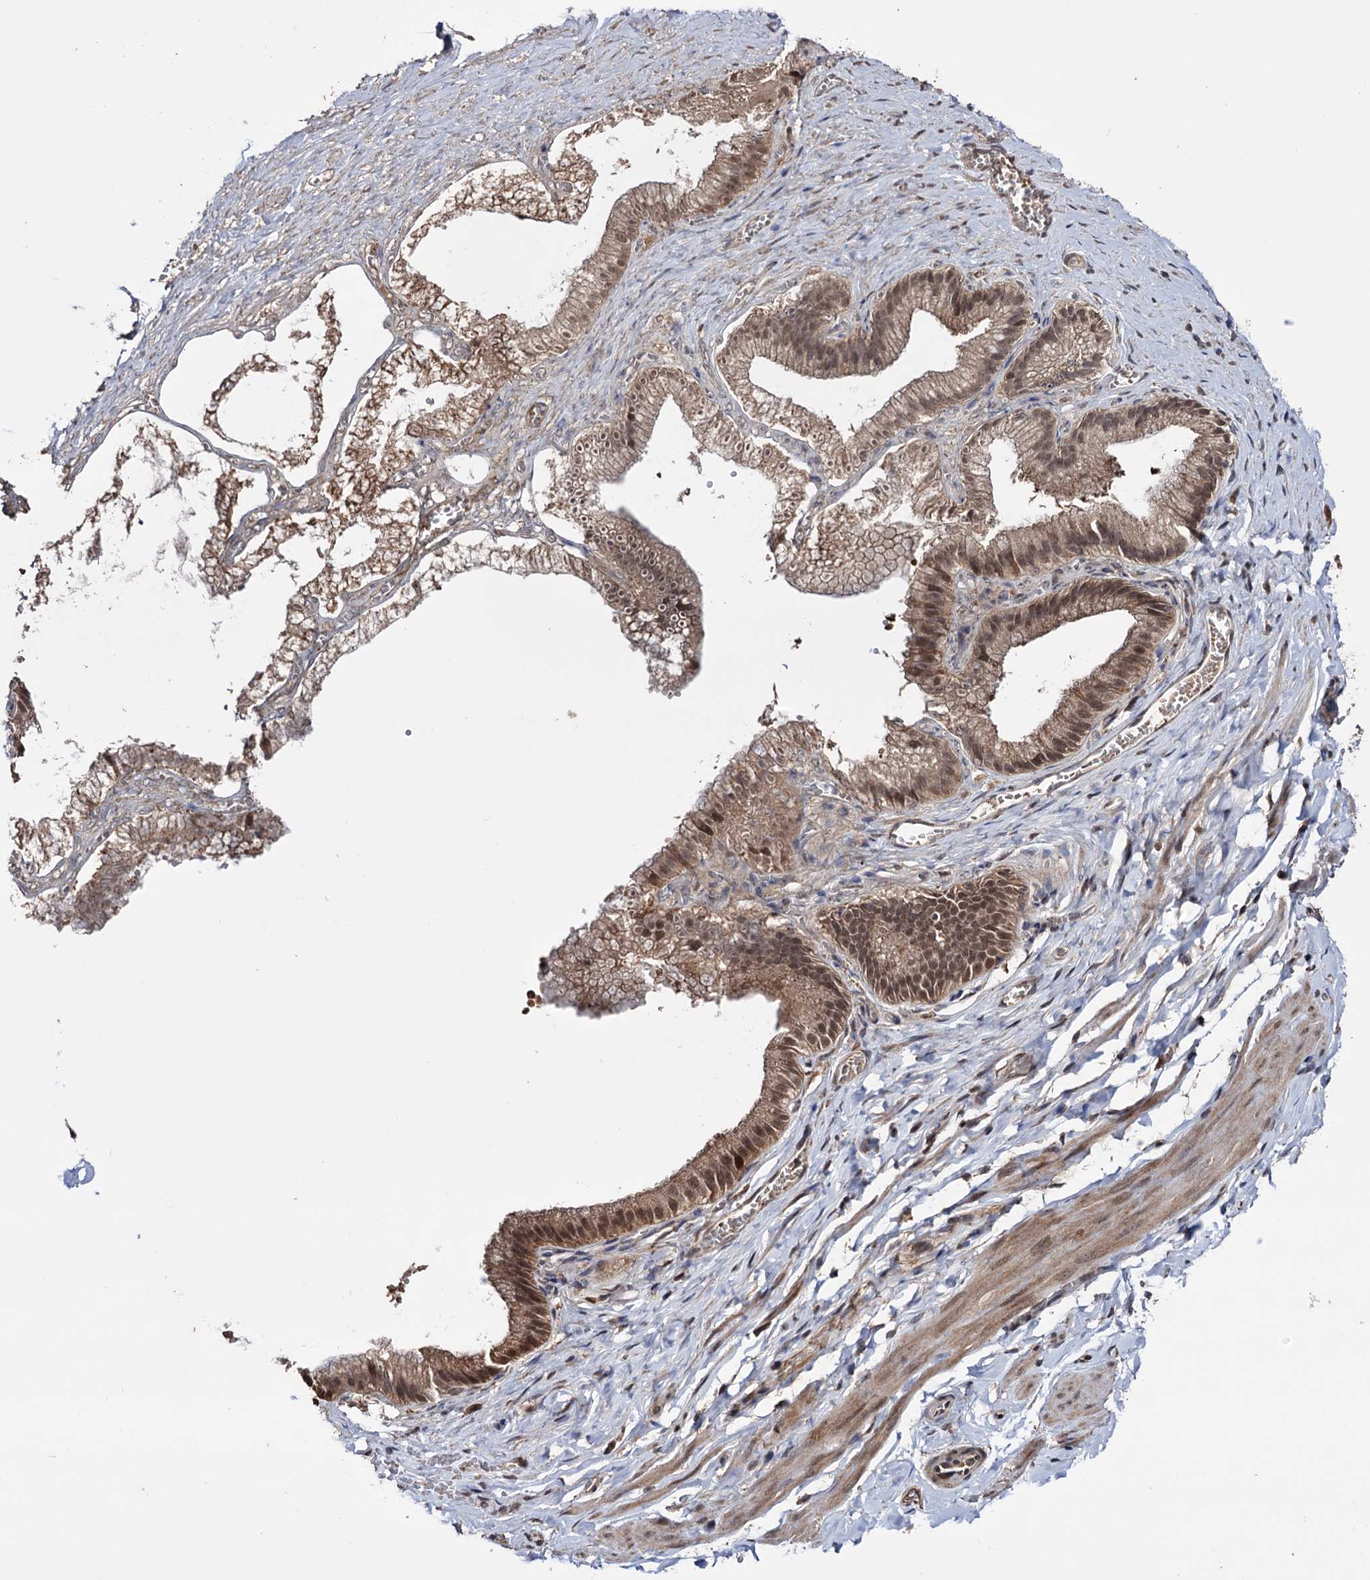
{"staining": {"intensity": "strong", "quantity": "25%-75%", "location": "cytoplasmic/membranous,nuclear"}, "tissue": "adipose tissue", "cell_type": "Adipocytes", "image_type": "normal", "snomed": [{"axis": "morphology", "description": "Normal tissue, NOS"}, {"axis": "topography", "description": "Gallbladder"}, {"axis": "topography", "description": "Peripheral nerve tissue"}], "caption": "Immunohistochemical staining of unremarkable adipose tissue exhibits high levels of strong cytoplasmic/membranous,nuclear expression in approximately 25%-75% of adipocytes.", "gene": "KLF5", "patient": {"sex": "male", "age": 38}}